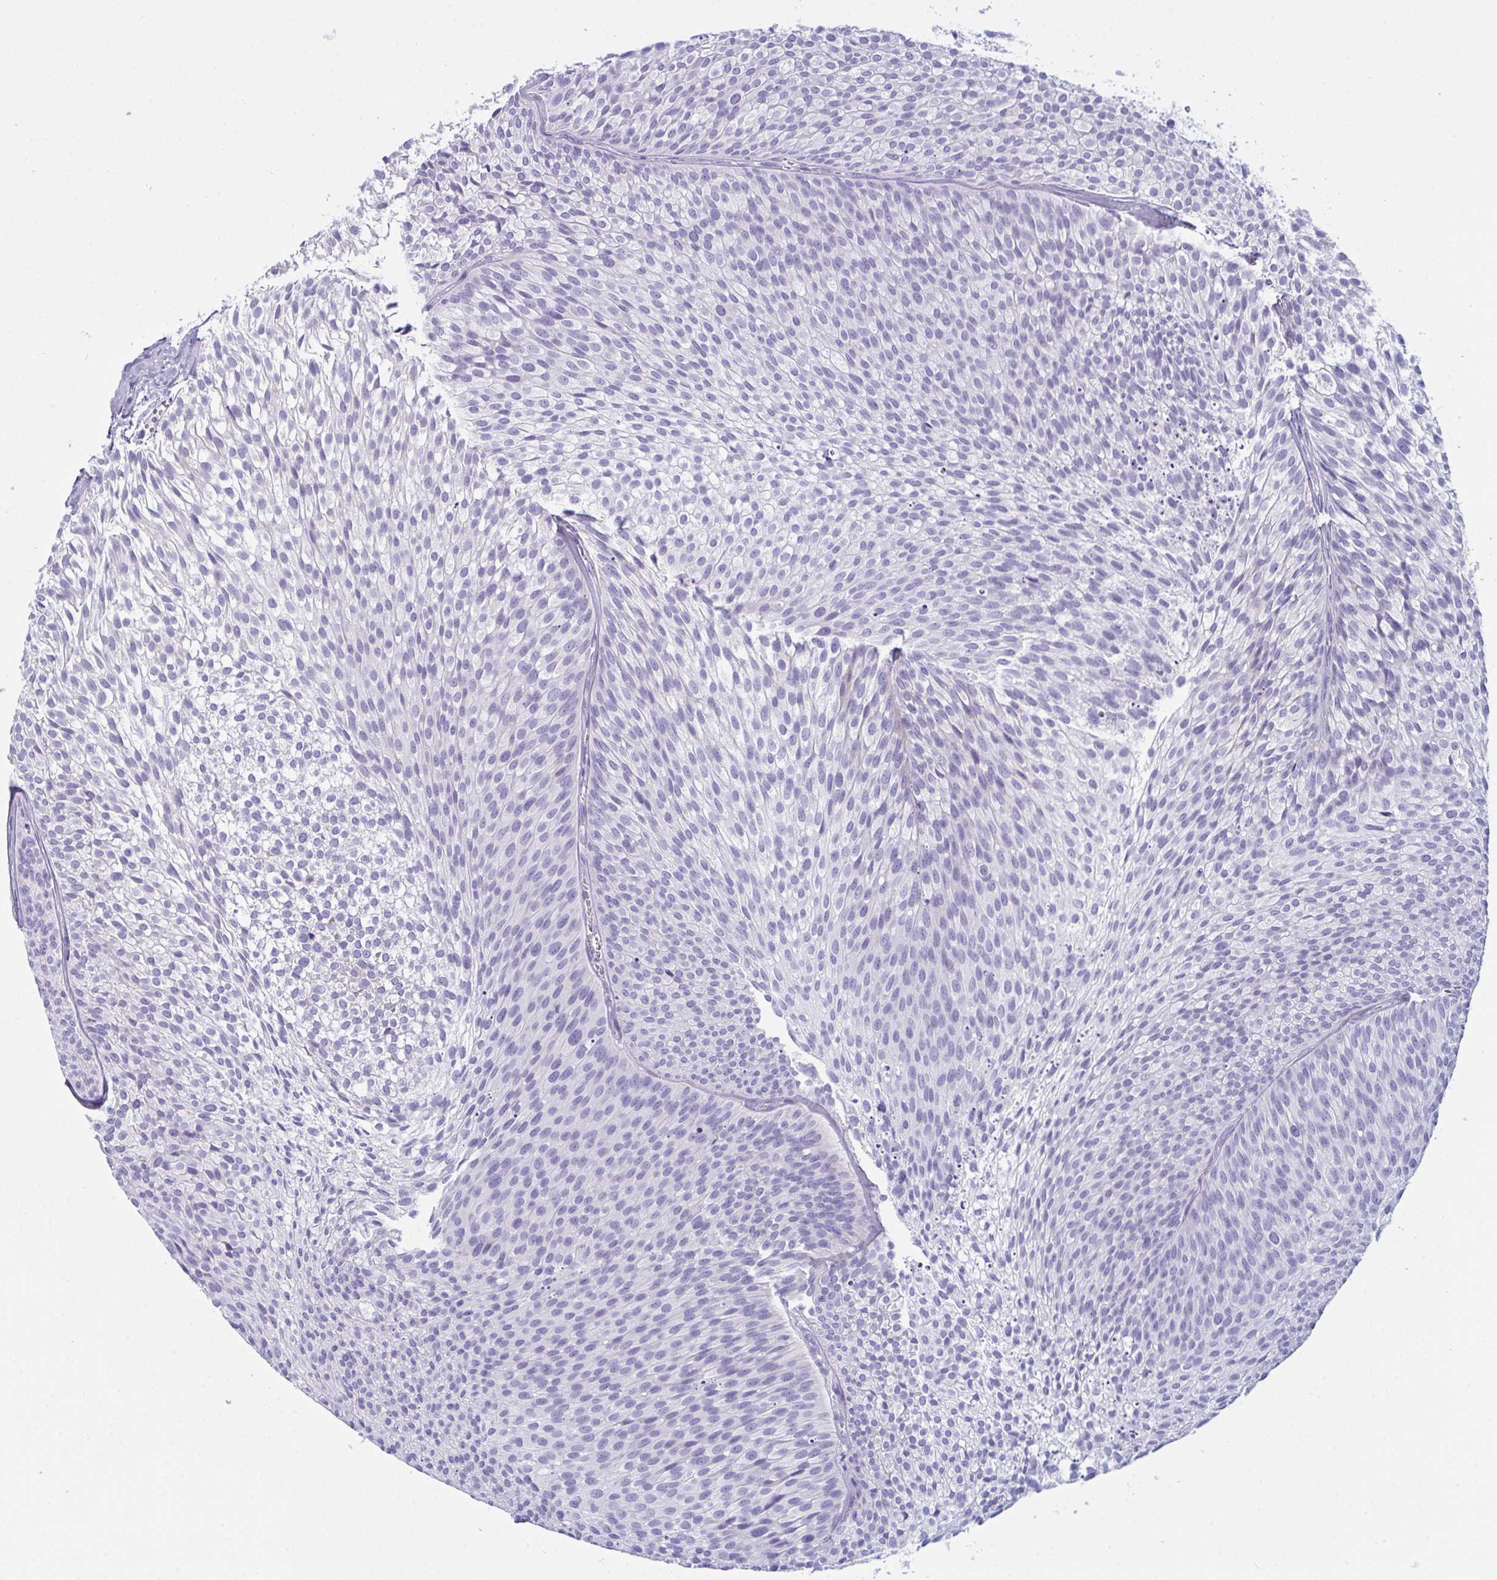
{"staining": {"intensity": "negative", "quantity": "none", "location": "none"}, "tissue": "urothelial cancer", "cell_type": "Tumor cells", "image_type": "cancer", "snomed": [{"axis": "morphology", "description": "Urothelial carcinoma, Low grade"}, {"axis": "topography", "description": "Urinary bladder"}], "caption": "Human low-grade urothelial carcinoma stained for a protein using immunohistochemistry (IHC) demonstrates no expression in tumor cells.", "gene": "BBS1", "patient": {"sex": "male", "age": 91}}